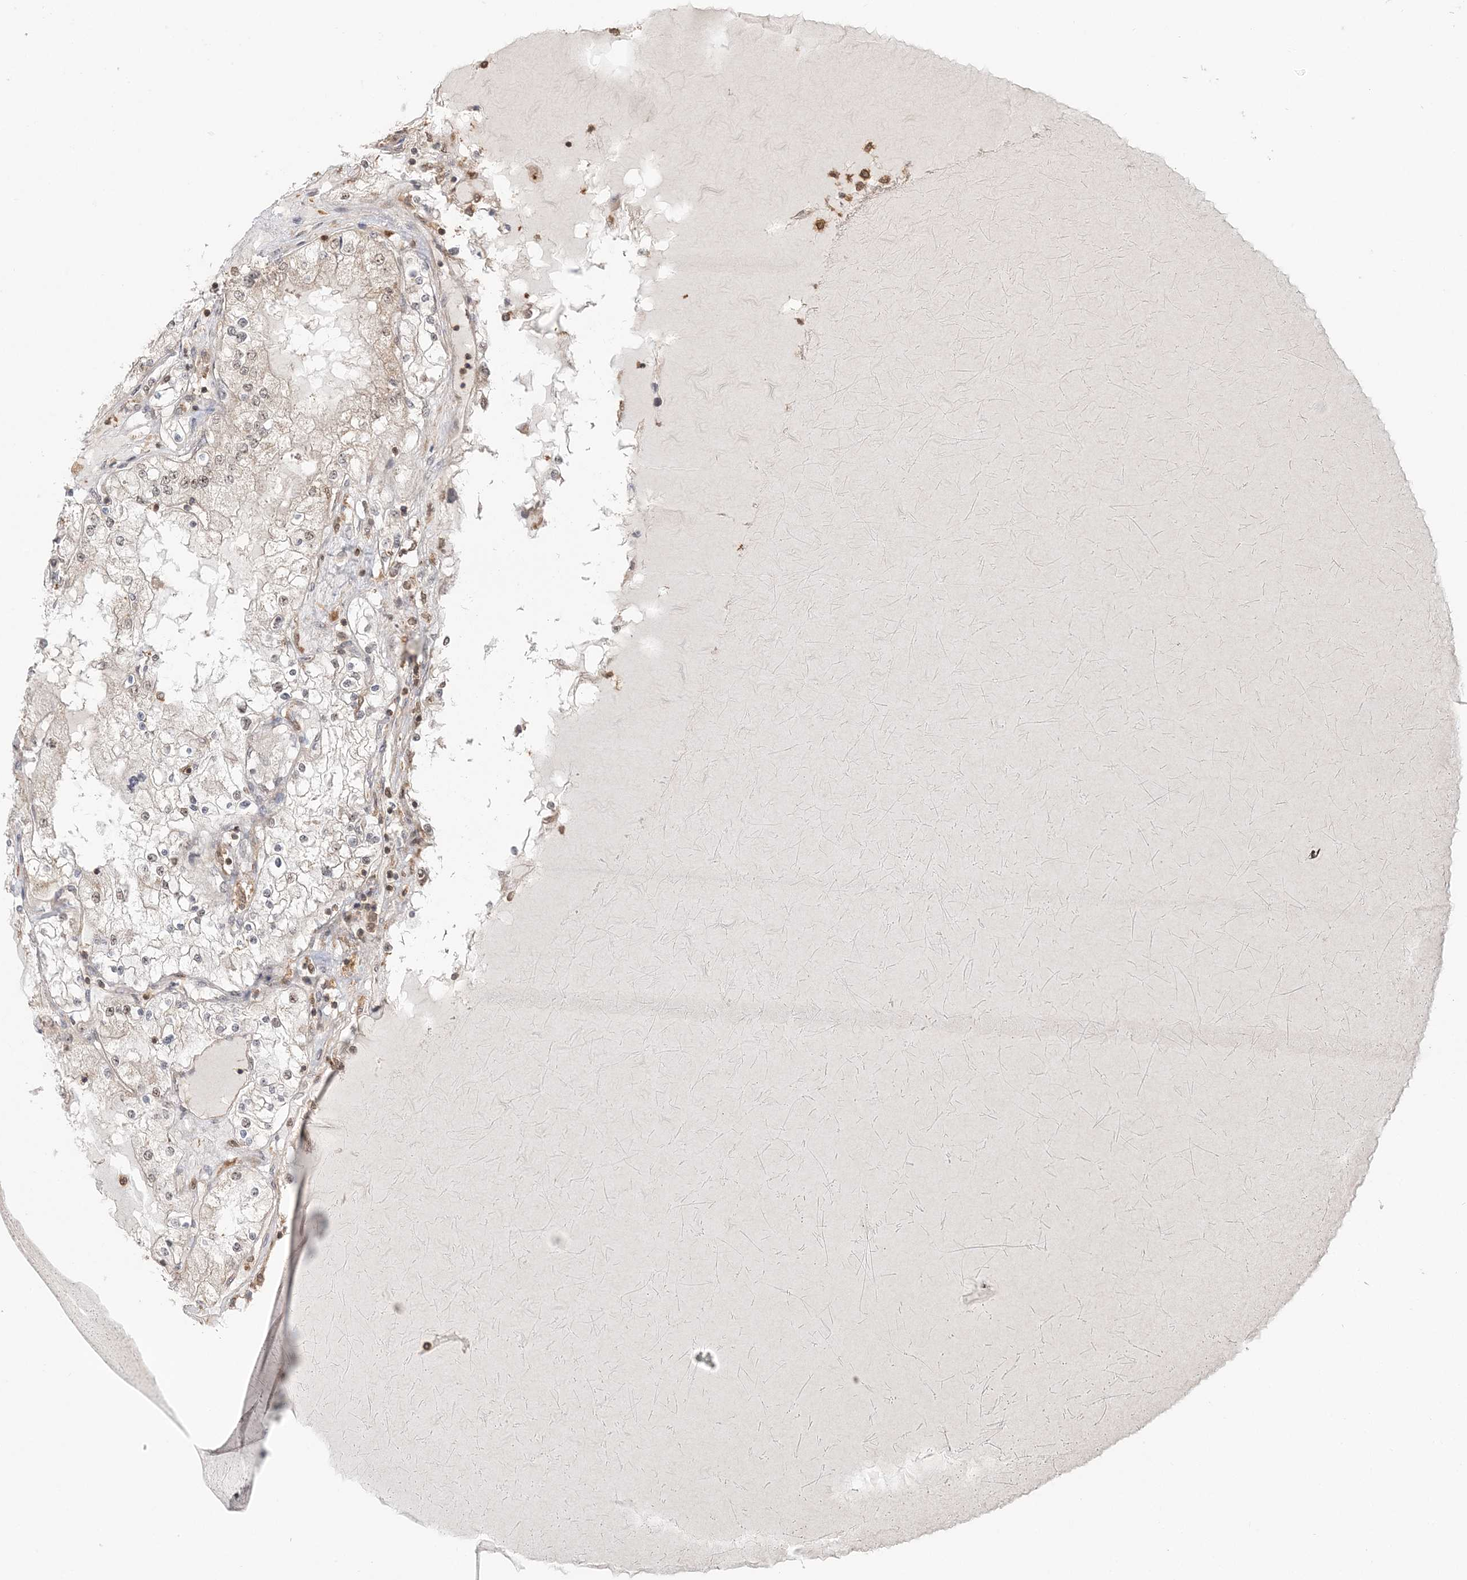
{"staining": {"intensity": "weak", "quantity": "<25%", "location": "cytoplasmic/membranous,nuclear"}, "tissue": "renal cancer", "cell_type": "Tumor cells", "image_type": "cancer", "snomed": [{"axis": "morphology", "description": "Adenocarcinoma, NOS"}, {"axis": "topography", "description": "Kidney"}], "caption": "IHC photomicrograph of neoplastic tissue: adenocarcinoma (renal) stained with DAB (3,3'-diaminobenzidine) exhibits no significant protein expression in tumor cells. (Brightfield microscopy of DAB (3,3'-diaminobenzidine) immunohistochemistry at high magnification).", "gene": "CAB39", "patient": {"sex": "male", "age": 68}}